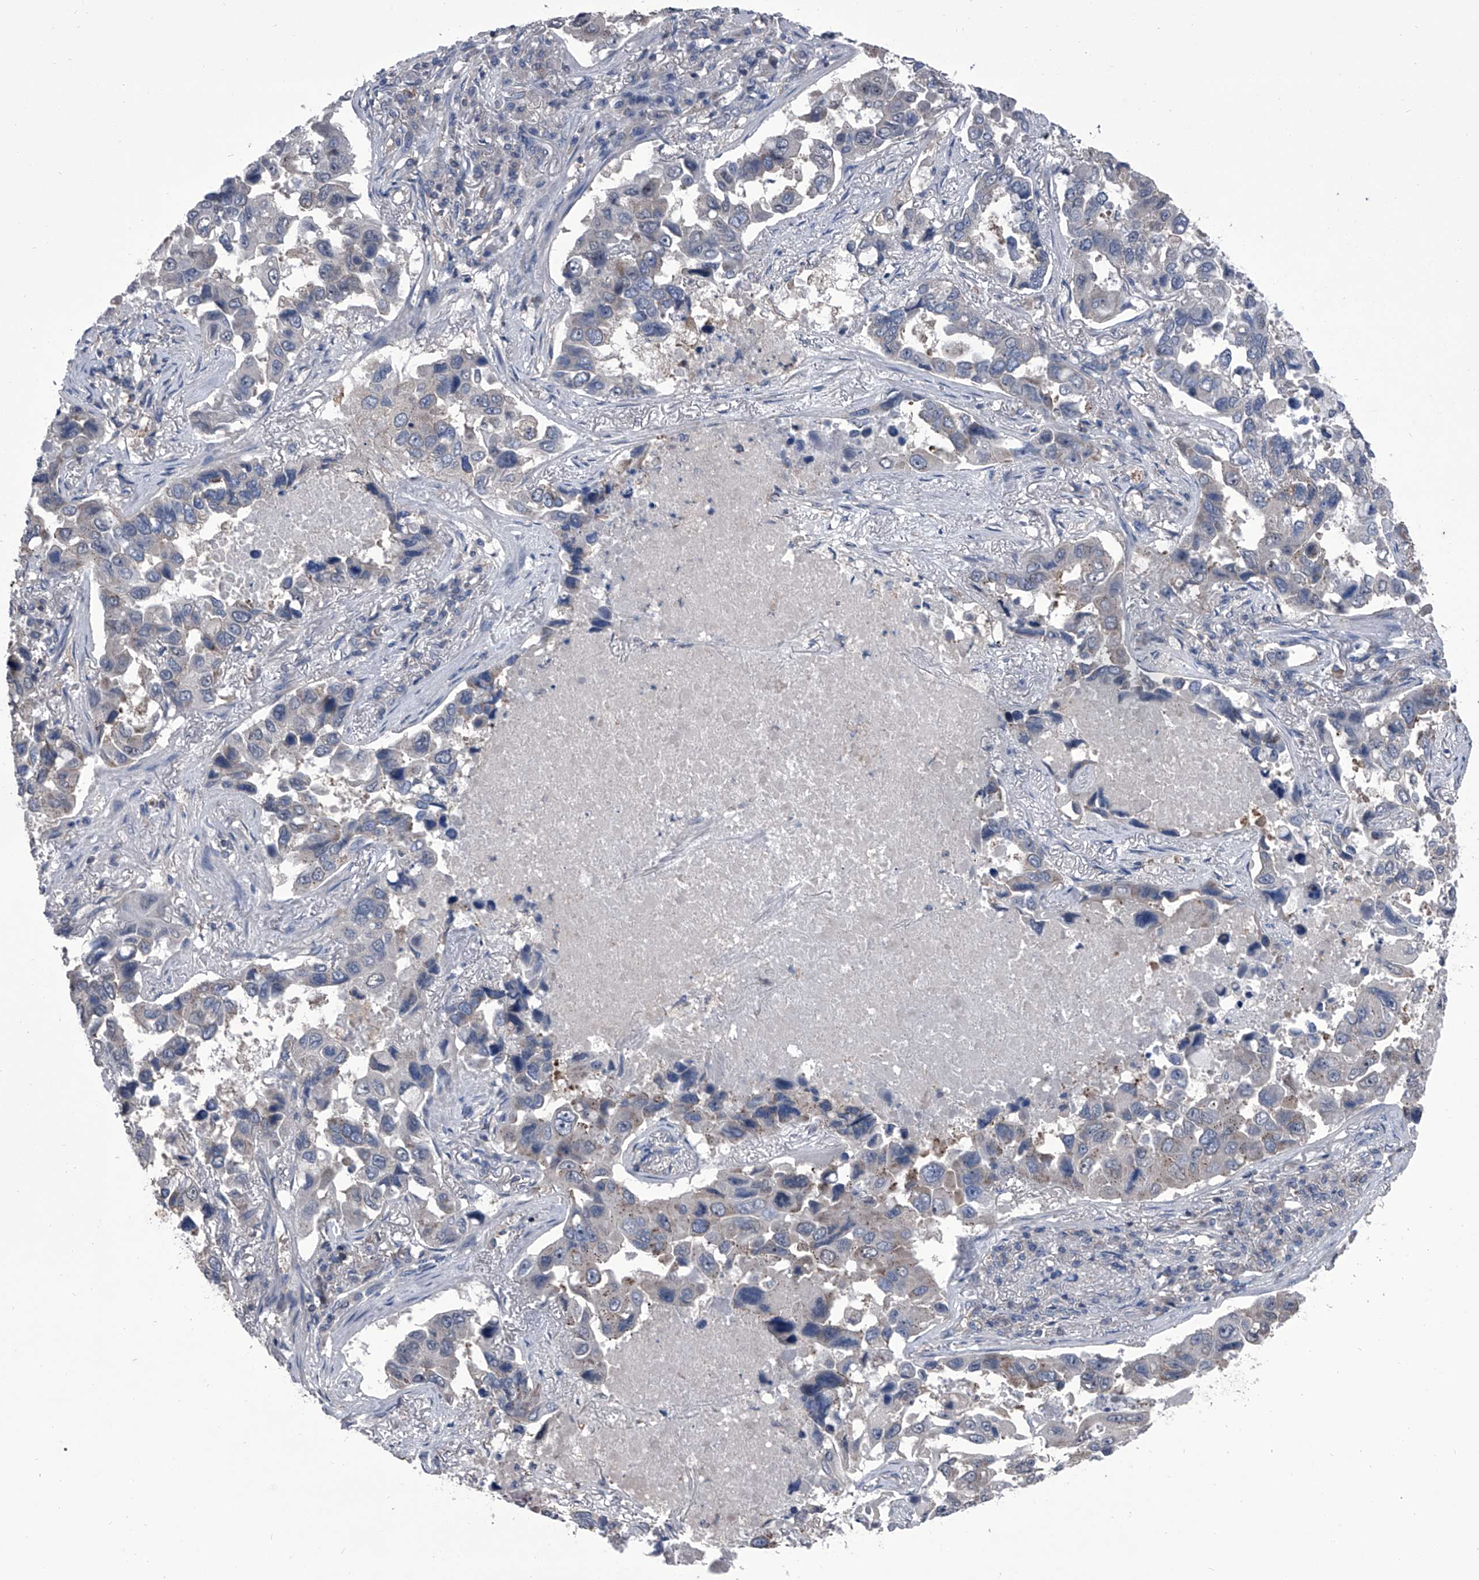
{"staining": {"intensity": "negative", "quantity": "none", "location": "none"}, "tissue": "lung cancer", "cell_type": "Tumor cells", "image_type": "cancer", "snomed": [{"axis": "morphology", "description": "Adenocarcinoma, NOS"}, {"axis": "topography", "description": "Lung"}], "caption": "The immunohistochemistry image has no significant positivity in tumor cells of lung cancer tissue.", "gene": "PIP5K1A", "patient": {"sex": "male", "age": 64}}